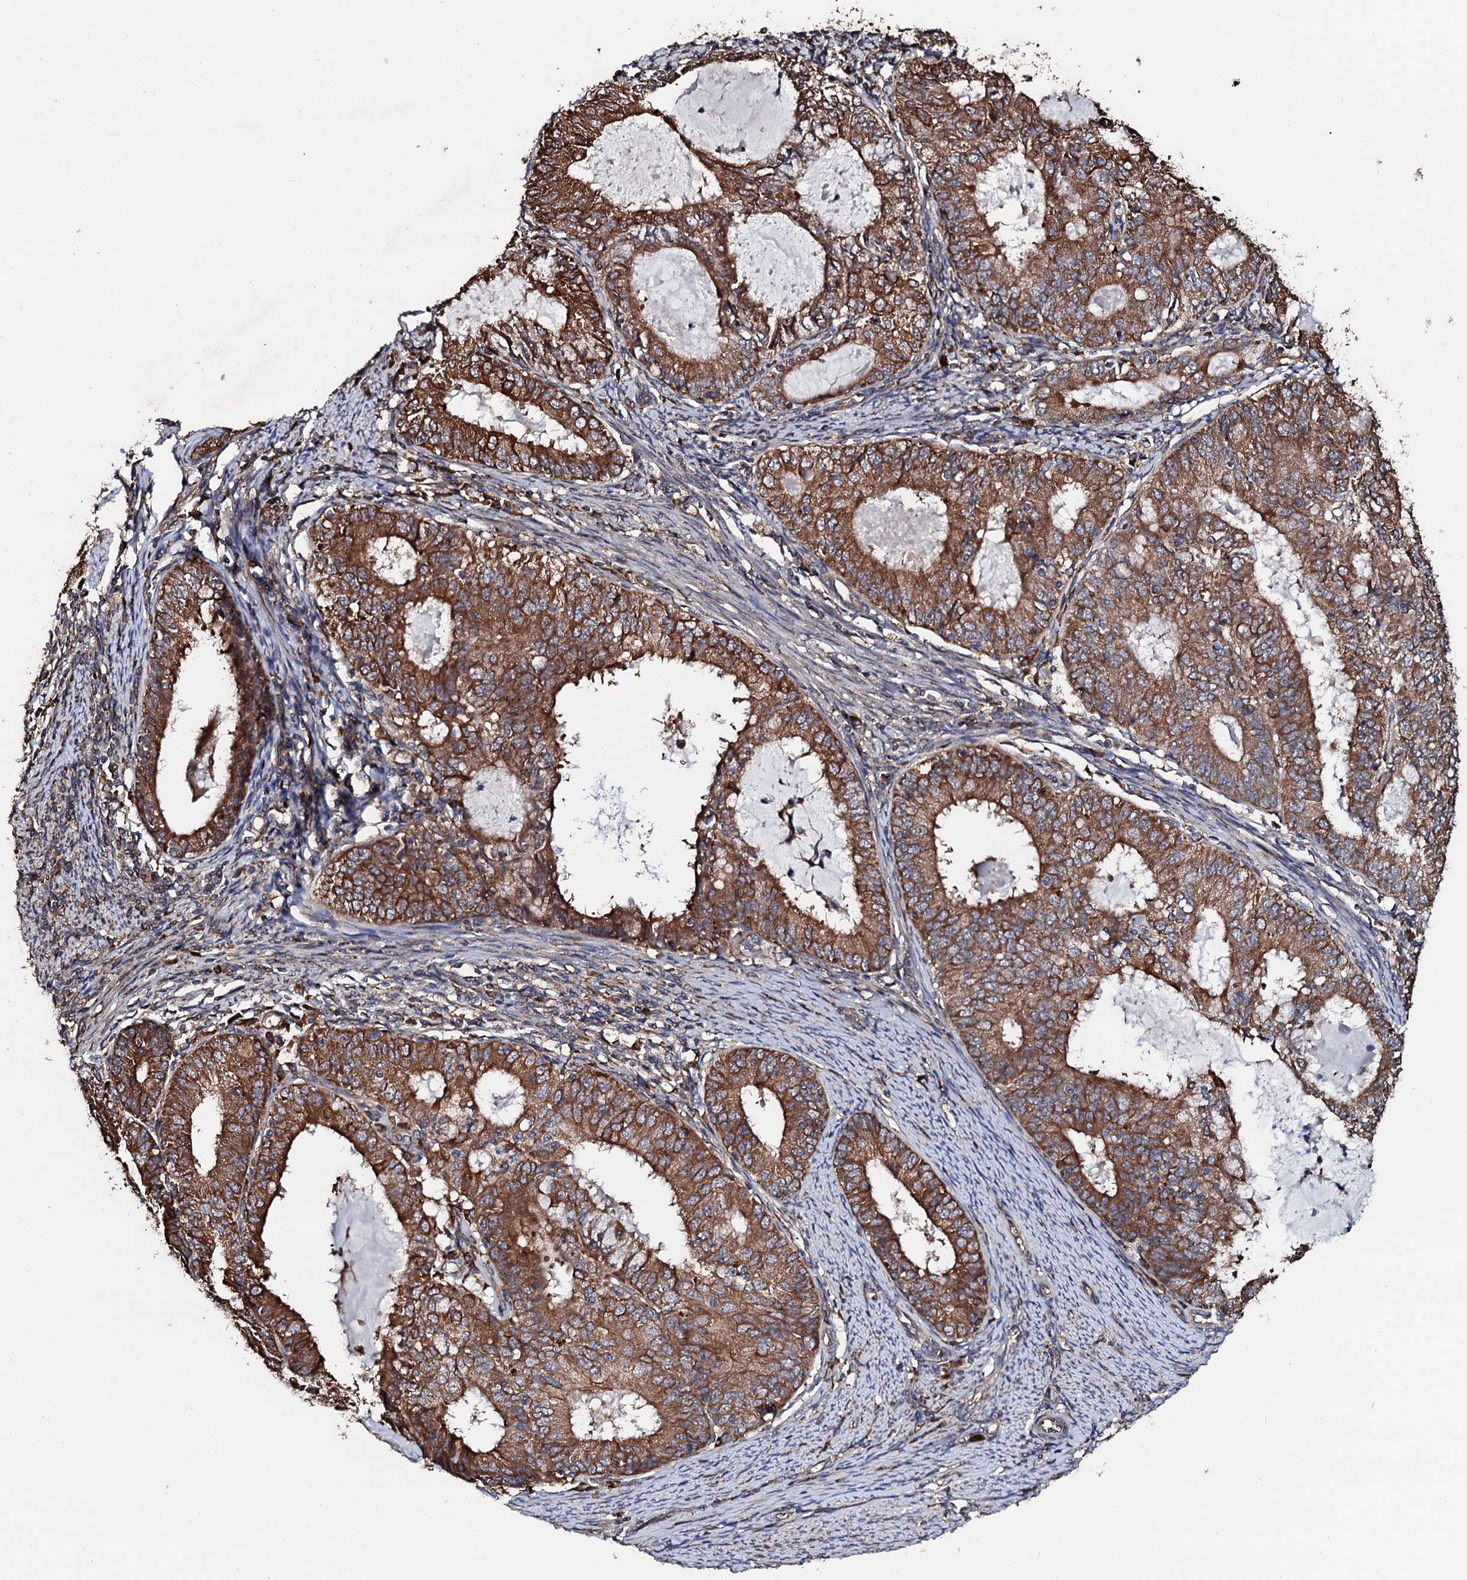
{"staining": {"intensity": "strong", "quantity": ">75%", "location": "cytoplasmic/membranous"}, "tissue": "endometrial cancer", "cell_type": "Tumor cells", "image_type": "cancer", "snomed": [{"axis": "morphology", "description": "Adenocarcinoma, NOS"}, {"axis": "topography", "description": "Endometrium"}], "caption": "Immunohistochemistry (IHC) histopathology image of neoplastic tissue: human adenocarcinoma (endometrial) stained using immunohistochemistry exhibits high levels of strong protein expression localized specifically in the cytoplasmic/membranous of tumor cells, appearing as a cytoplasmic/membranous brown color.", "gene": "CKAP5", "patient": {"sex": "female", "age": 57}}